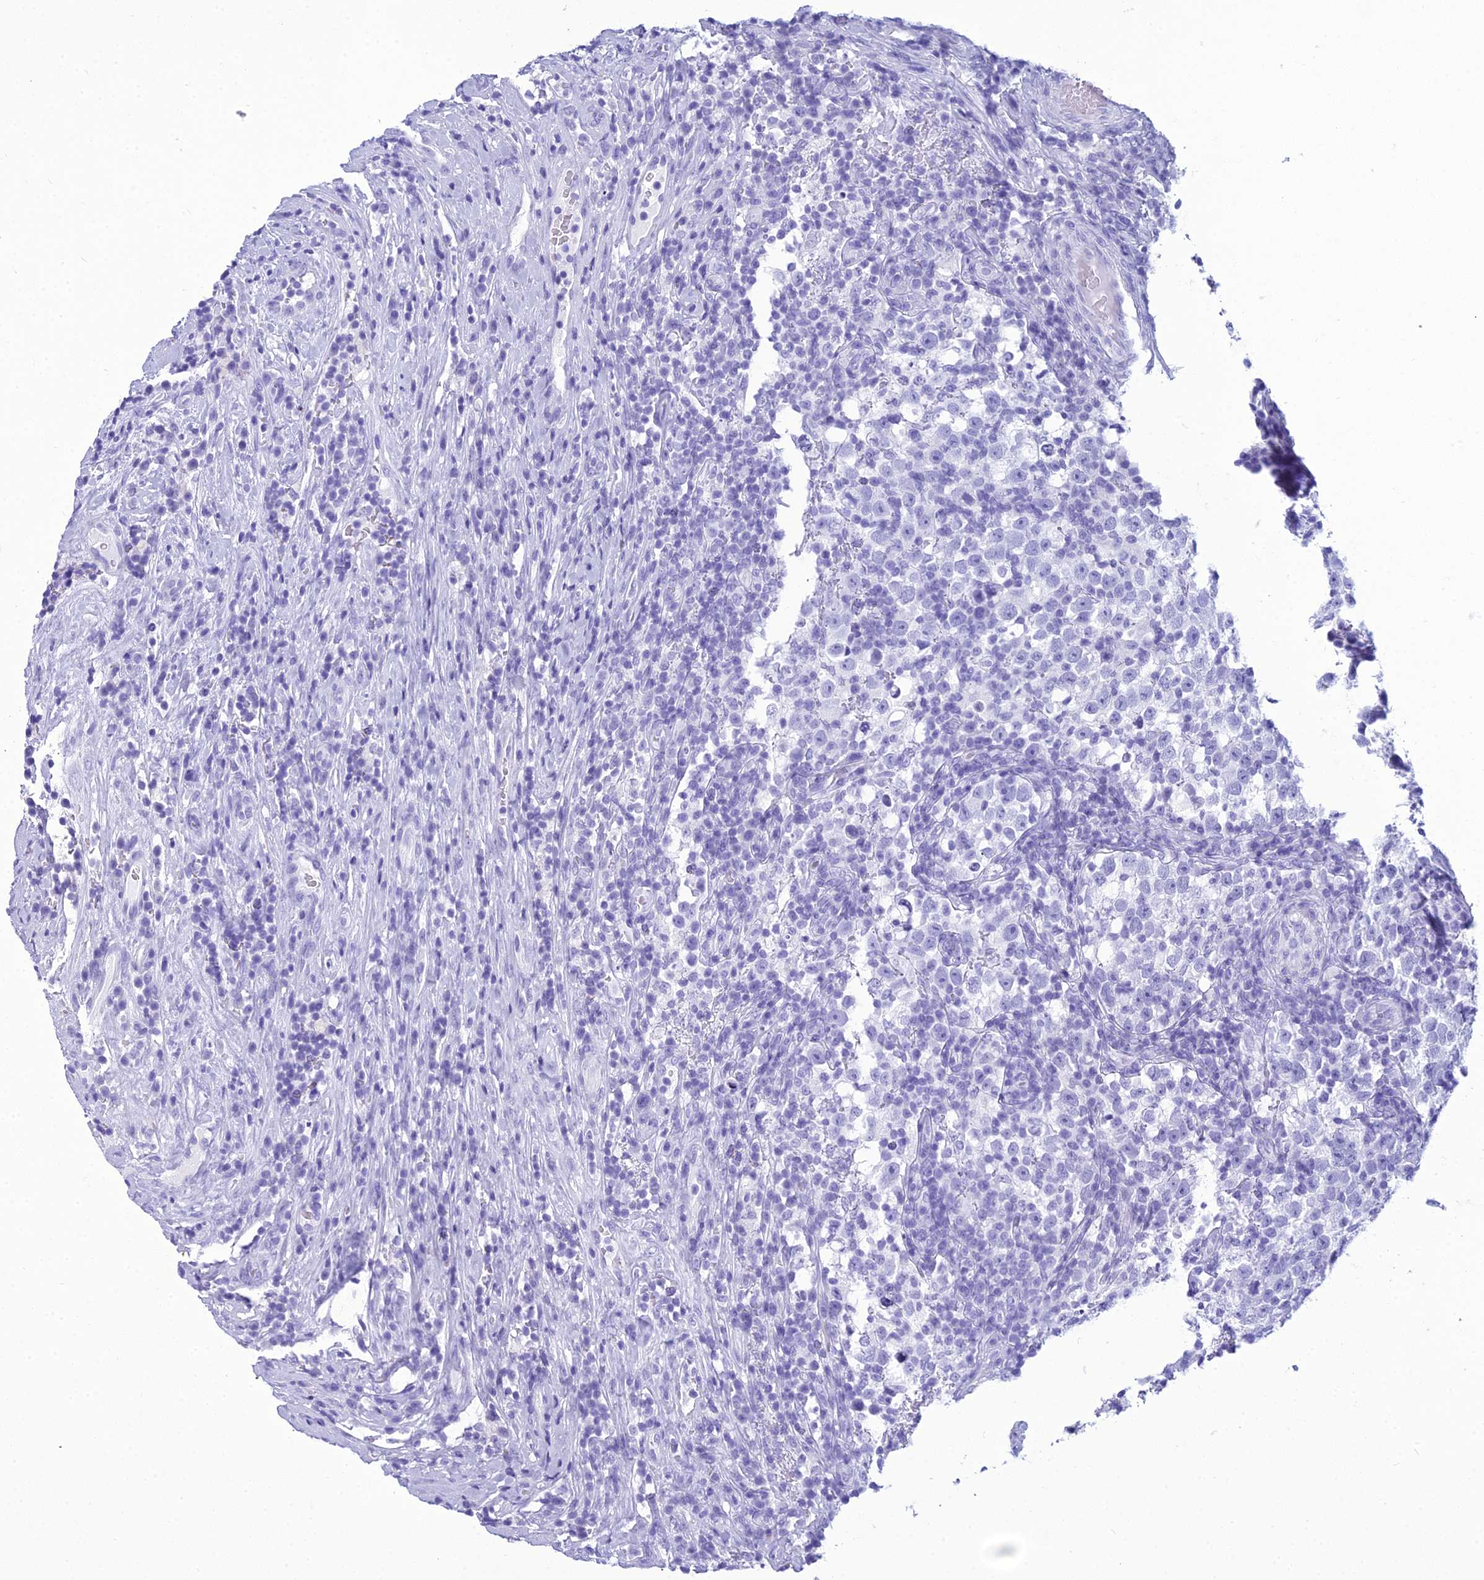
{"staining": {"intensity": "negative", "quantity": "none", "location": "none"}, "tissue": "testis cancer", "cell_type": "Tumor cells", "image_type": "cancer", "snomed": [{"axis": "morphology", "description": "Normal tissue, NOS"}, {"axis": "morphology", "description": "Seminoma, NOS"}, {"axis": "topography", "description": "Testis"}], "caption": "Tumor cells are negative for protein expression in human seminoma (testis).", "gene": "ZNF442", "patient": {"sex": "male", "age": 43}}